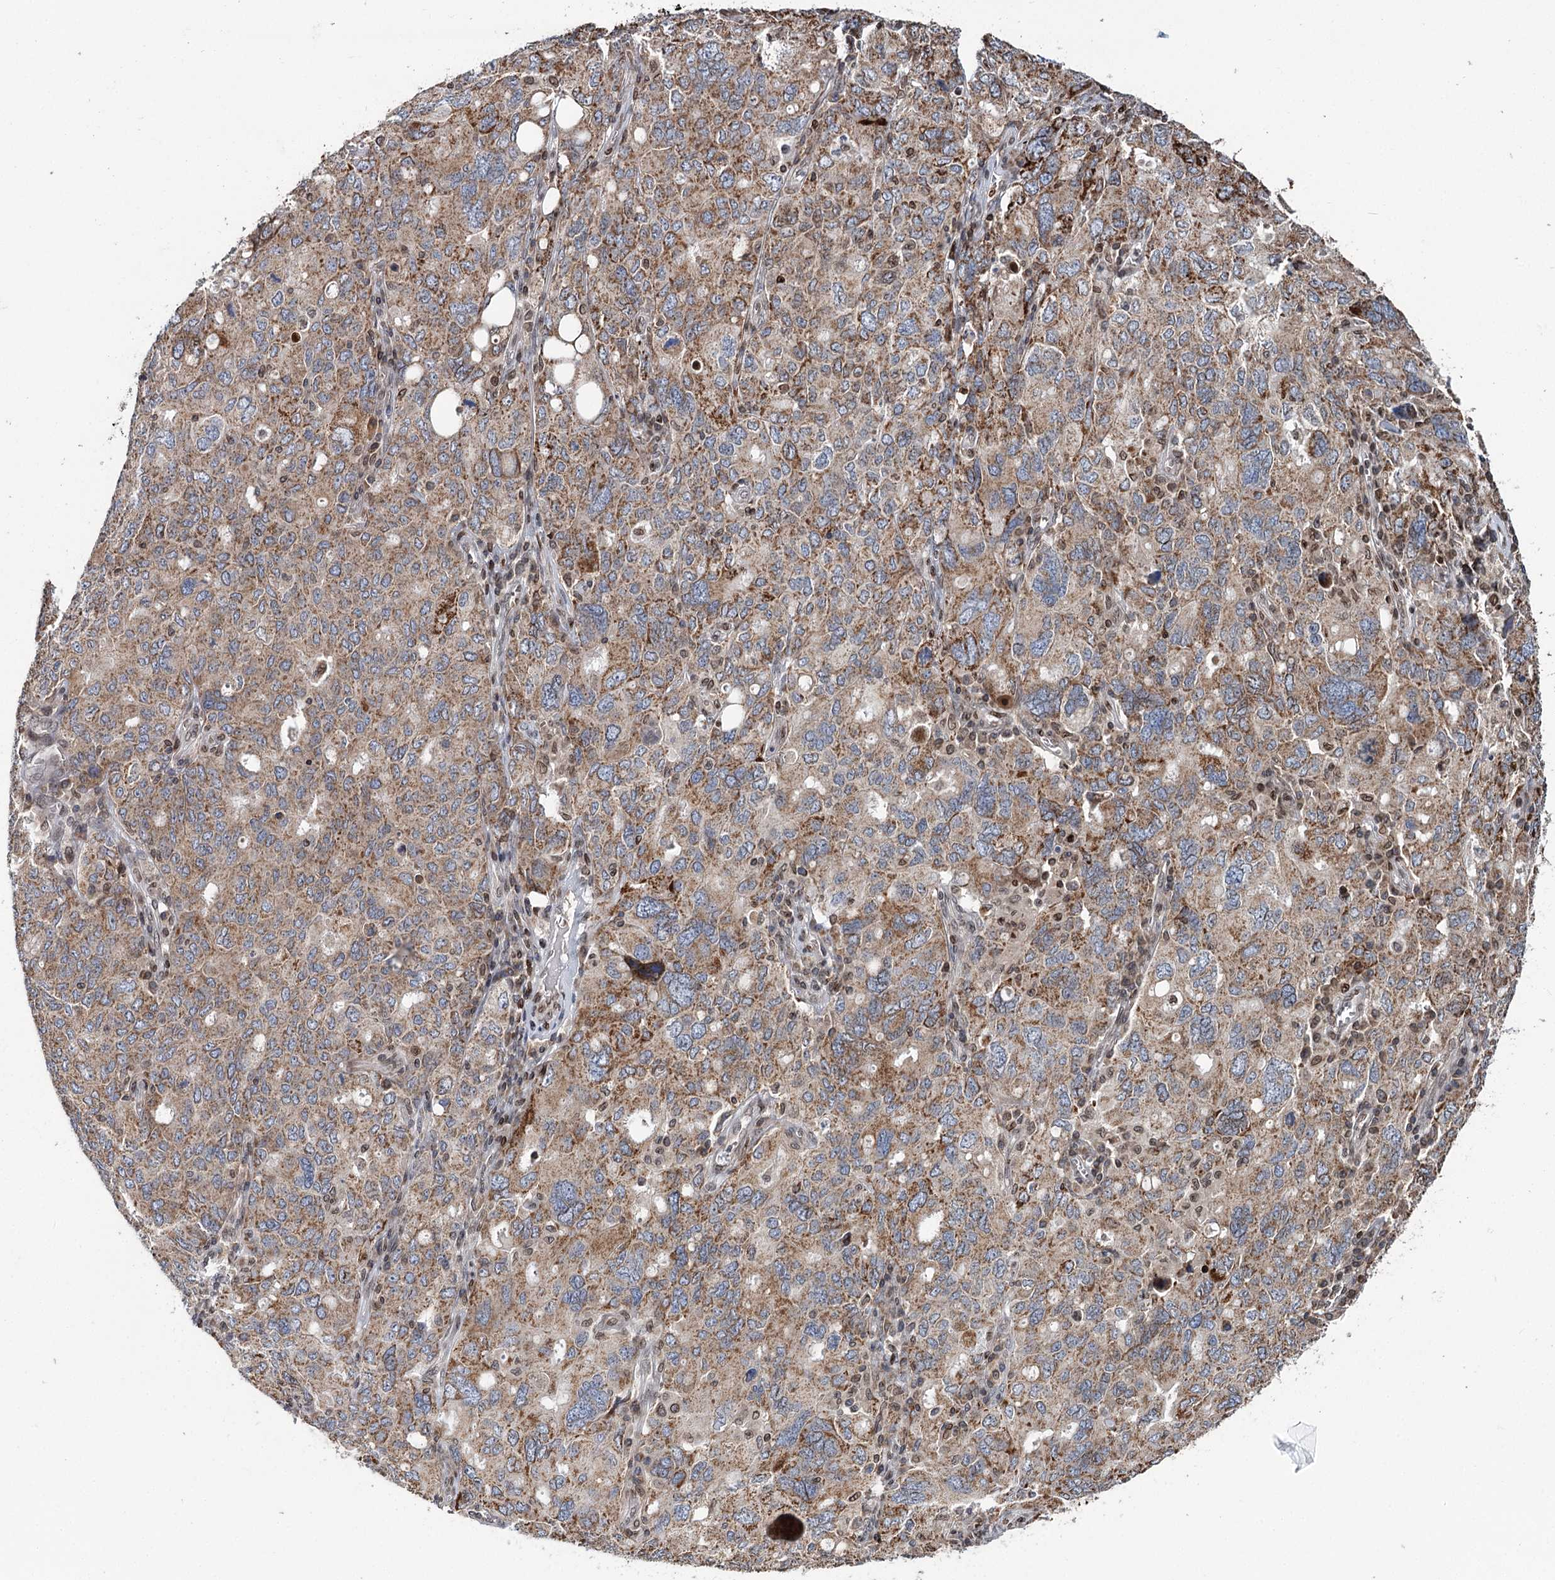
{"staining": {"intensity": "moderate", "quantity": ">75%", "location": "cytoplasmic/membranous"}, "tissue": "ovarian cancer", "cell_type": "Tumor cells", "image_type": "cancer", "snomed": [{"axis": "morphology", "description": "Carcinoma, endometroid"}, {"axis": "topography", "description": "Ovary"}], "caption": "Brown immunohistochemical staining in human ovarian endometroid carcinoma shows moderate cytoplasmic/membranous positivity in about >75% of tumor cells. The protein is stained brown, and the nuclei are stained in blue (DAB IHC with brightfield microscopy, high magnification).", "gene": "CFAP46", "patient": {"sex": "female", "age": 62}}